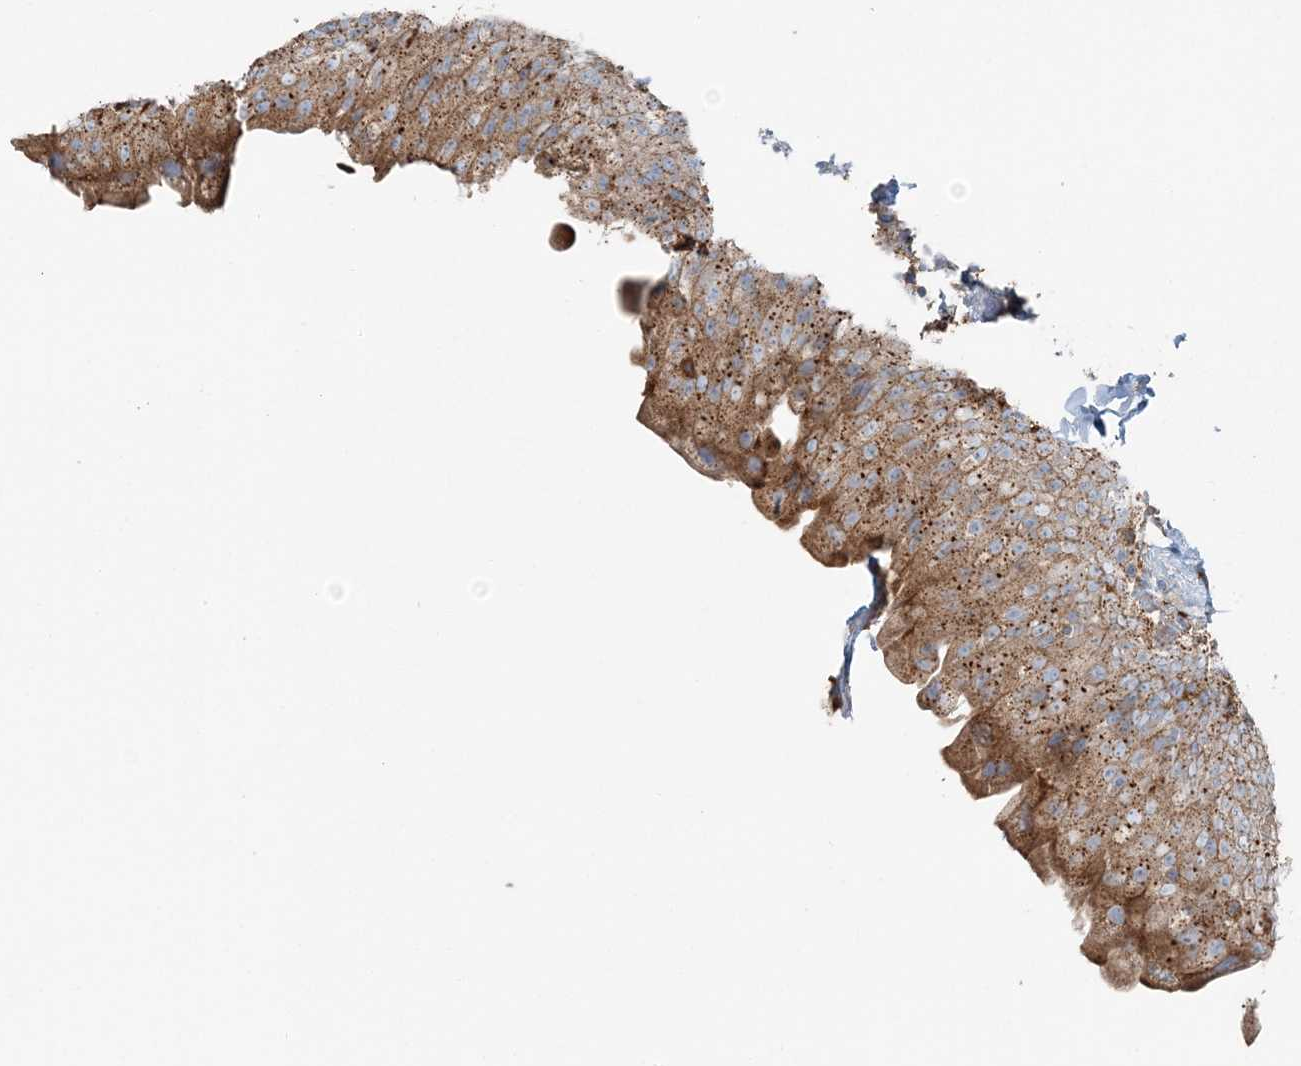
{"staining": {"intensity": "moderate", "quantity": ">75%", "location": "cytoplasmic/membranous"}, "tissue": "urinary bladder", "cell_type": "Urothelial cells", "image_type": "normal", "snomed": [{"axis": "morphology", "description": "Normal tissue, NOS"}, {"axis": "topography", "description": "Urinary bladder"}], "caption": "Immunohistochemical staining of unremarkable urinary bladder reveals medium levels of moderate cytoplasmic/membranous positivity in about >75% of urothelial cells. The staining is performed using DAB brown chromogen to label protein expression. The nuclei are counter-stained blue using hematoxylin.", "gene": "SNX2", "patient": {"sex": "female", "age": 27}}